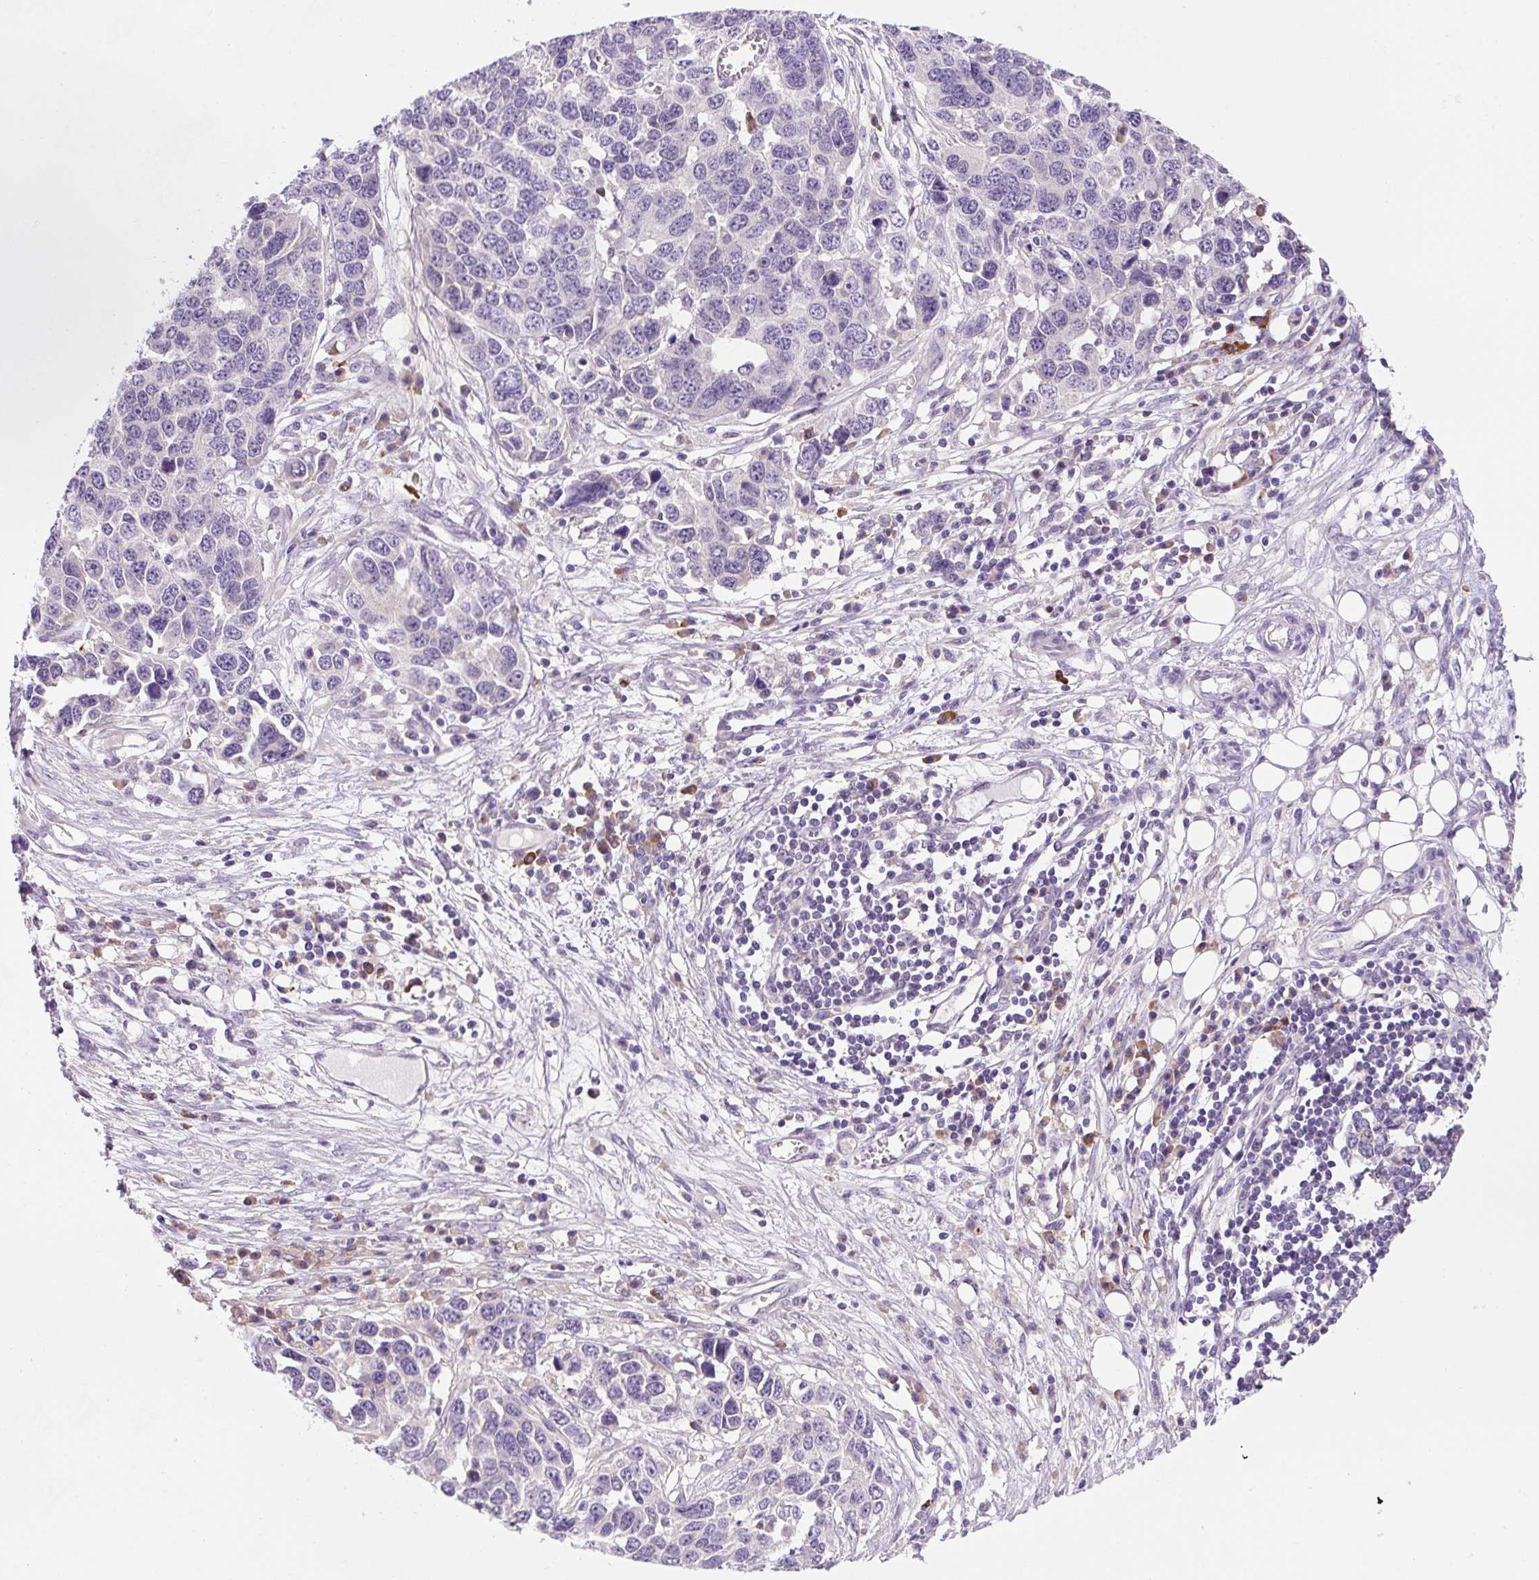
{"staining": {"intensity": "negative", "quantity": "none", "location": "none"}, "tissue": "ovarian cancer", "cell_type": "Tumor cells", "image_type": "cancer", "snomed": [{"axis": "morphology", "description": "Cystadenocarcinoma, serous, NOS"}, {"axis": "topography", "description": "Ovary"}], "caption": "Immunohistochemistry of ovarian serous cystadenocarcinoma shows no positivity in tumor cells.", "gene": "FZD5", "patient": {"sex": "female", "age": 76}}